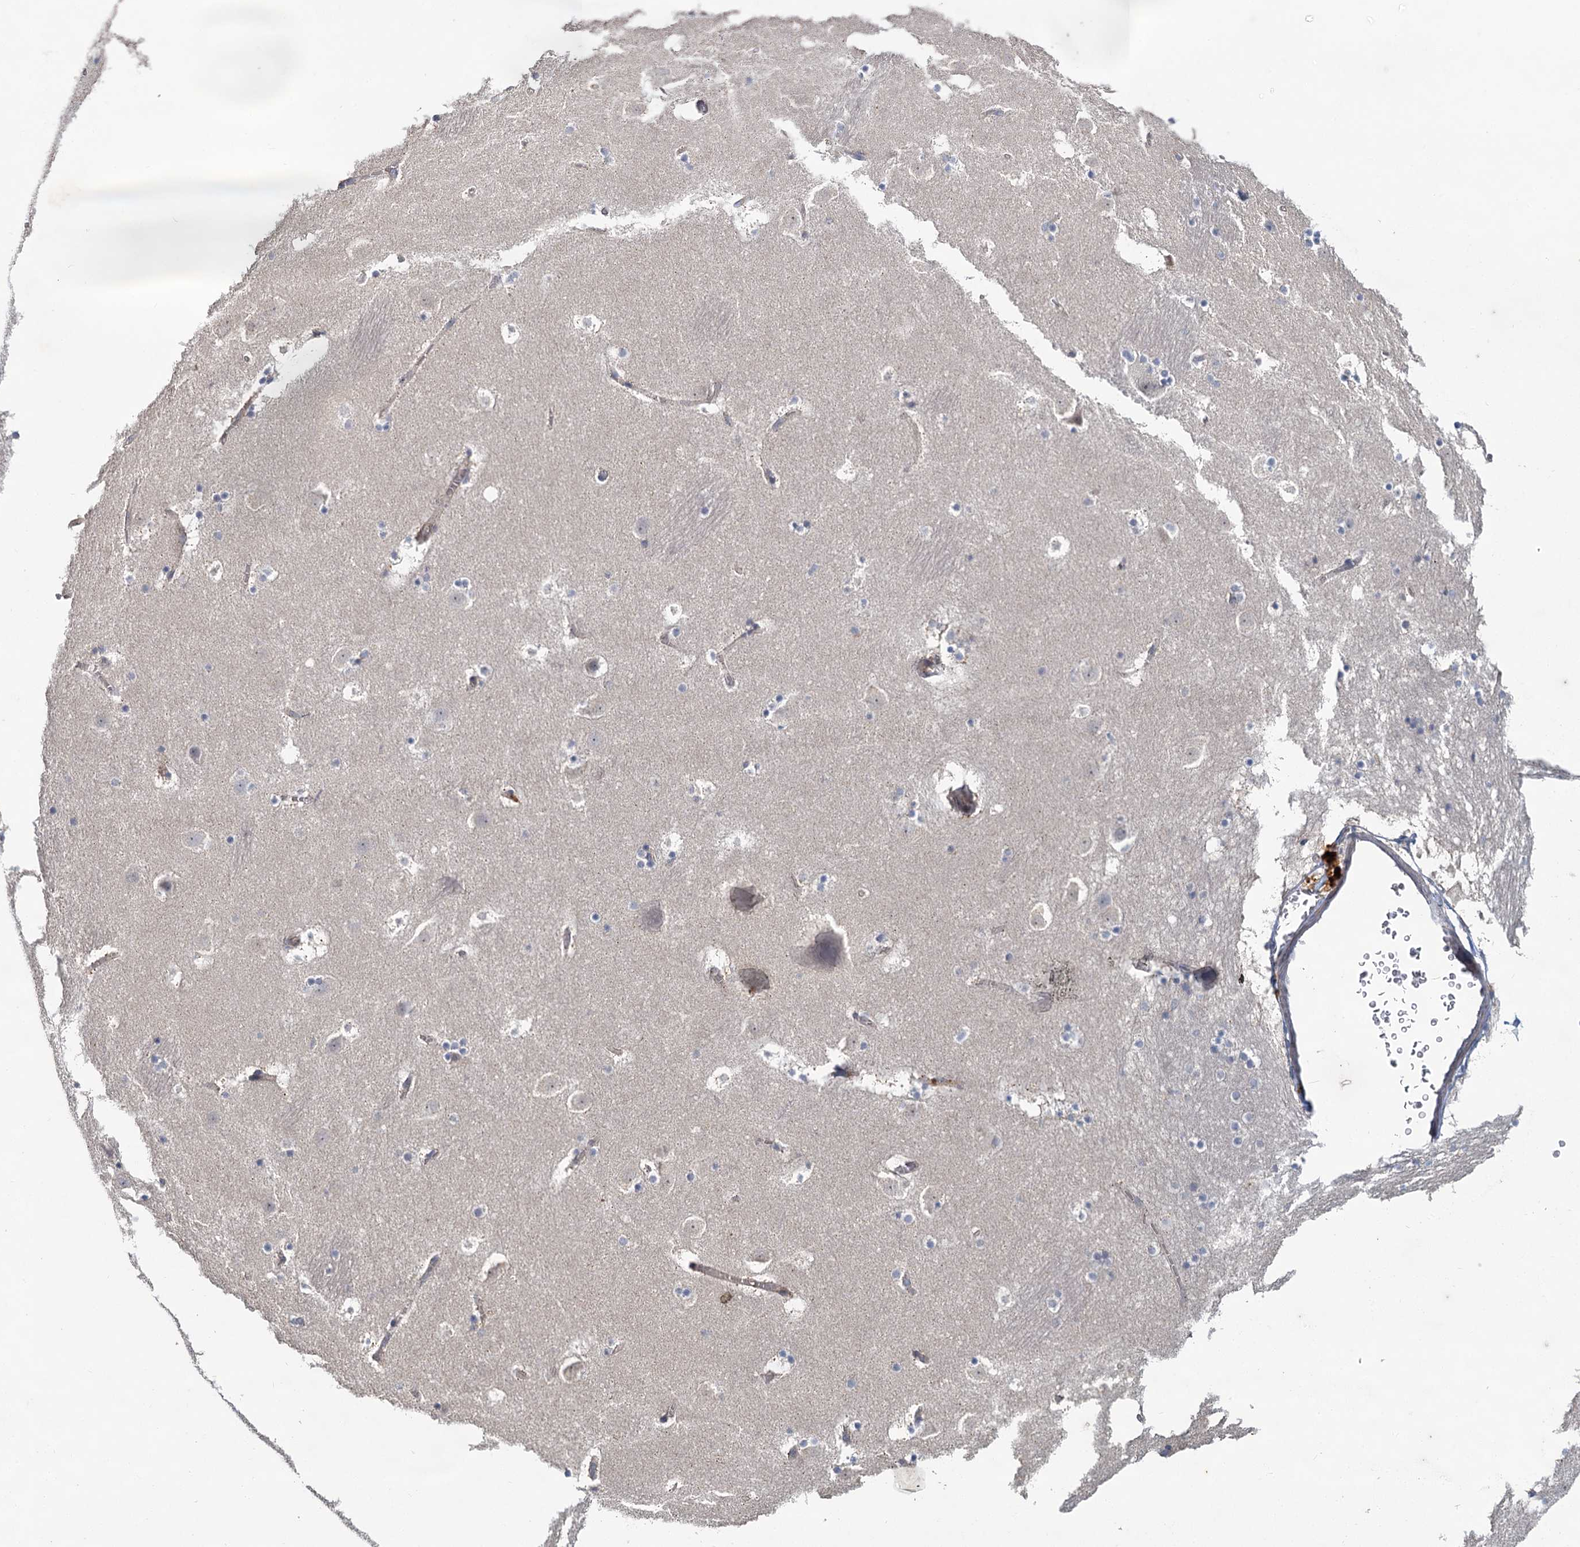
{"staining": {"intensity": "negative", "quantity": "none", "location": "none"}, "tissue": "caudate", "cell_type": "Glial cells", "image_type": "normal", "snomed": [{"axis": "morphology", "description": "Normal tissue, NOS"}, {"axis": "topography", "description": "Lateral ventricle wall"}], "caption": "Immunohistochemistry image of normal caudate: human caudate stained with DAB reveals no significant protein expression in glial cells.", "gene": "ZNF324", "patient": {"sex": "male", "age": 45}}